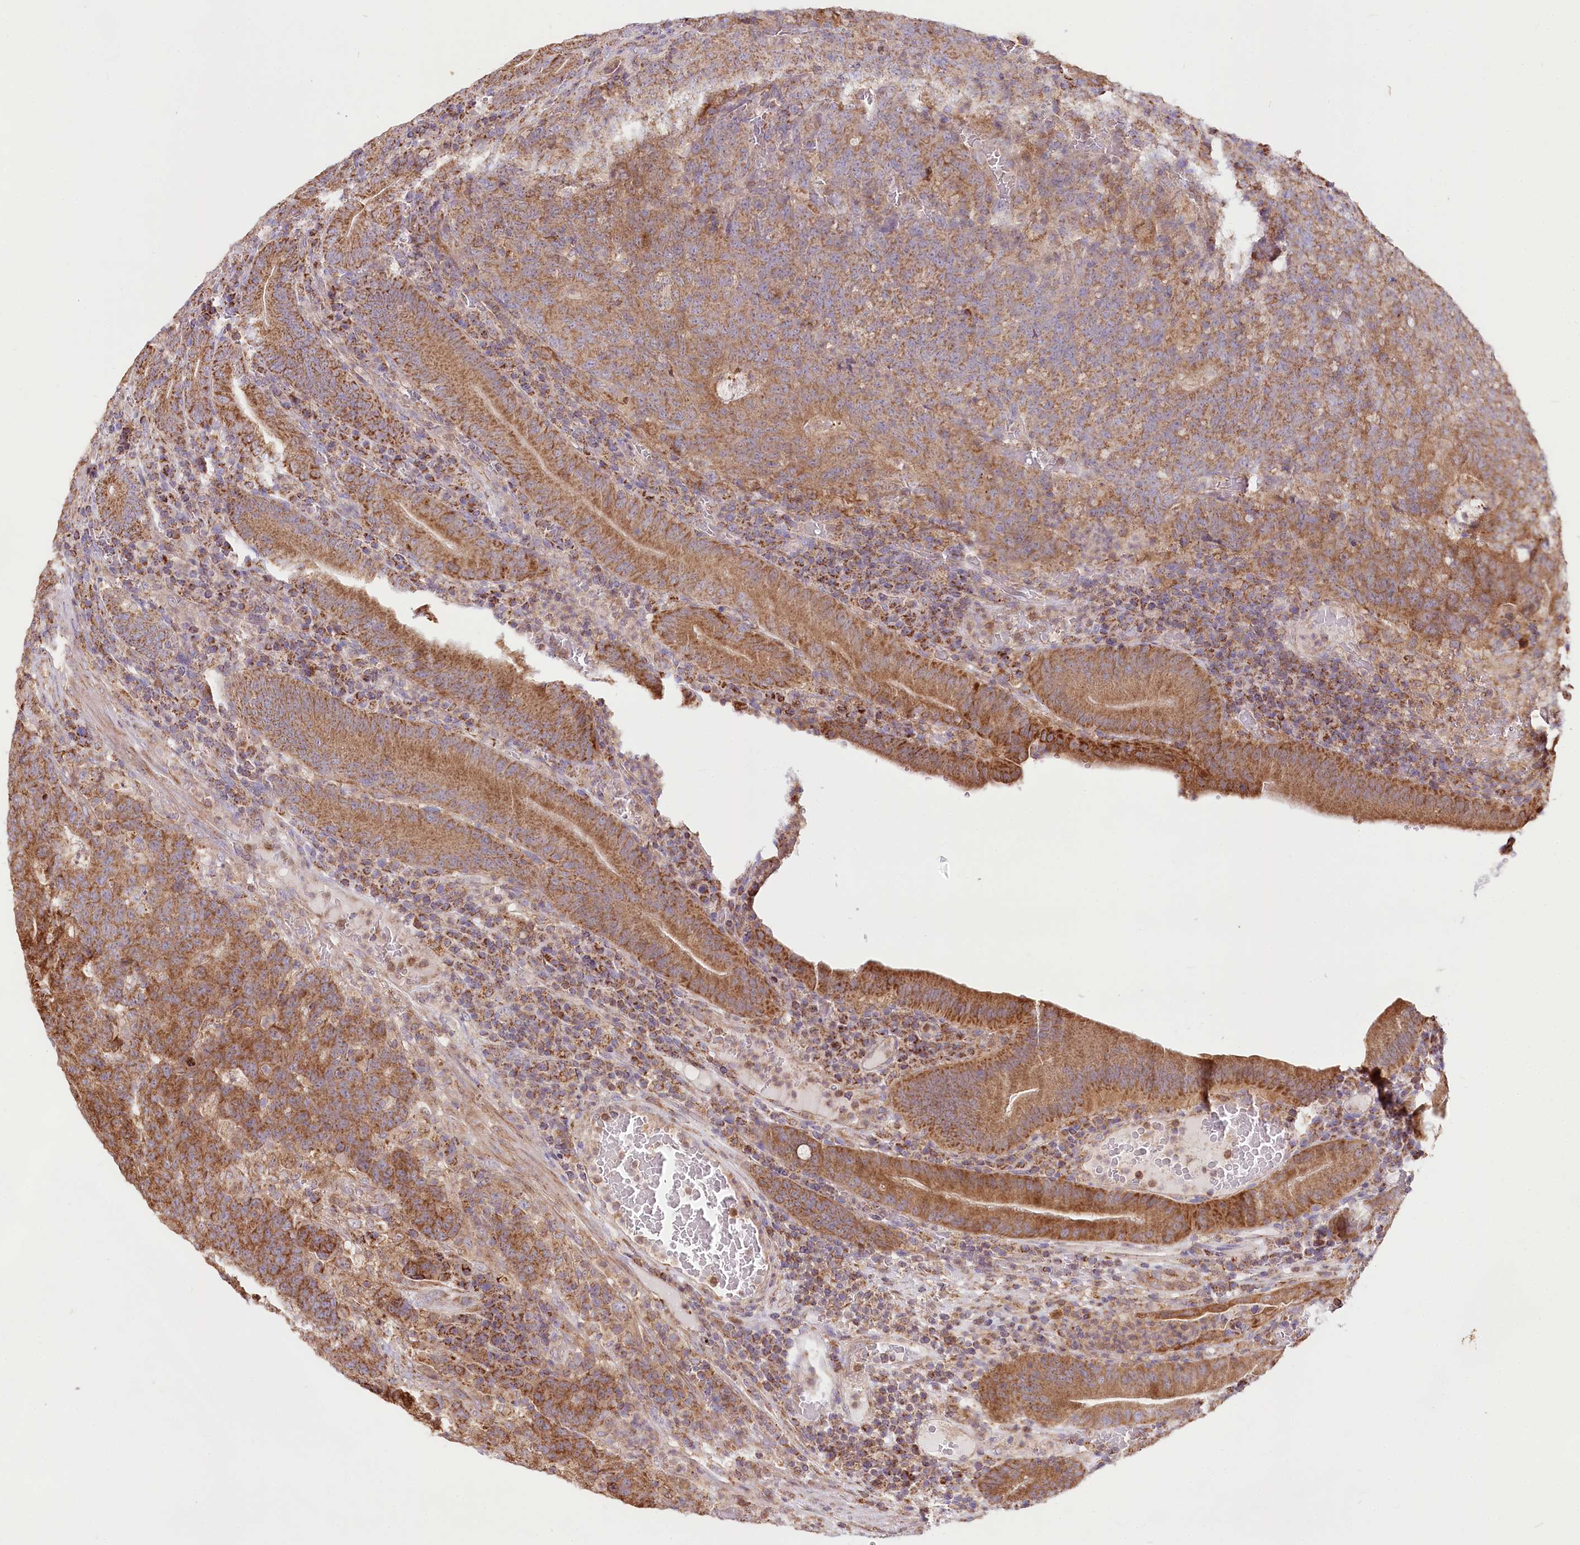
{"staining": {"intensity": "strong", "quantity": ">75%", "location": "cytoplasmic/membranous"}, "tissue": "colorectal cancer", "cell_type": "Tumor cells", "image_type": "cancer", "snomed": [{"axis": "morphology", "description": "Normal tissue, NOS"}, {"axis": "morphology", "description": "Adenocarcinoma, NOS"}, {"axis": "topography", "description": "Colon"}], "caption": "The image shows immunohistochemical staining of colorectal cancer. There is strong cytoplasmic/membranous positivity is identified in approximately >75% of tumor cells.", "gene": "TASOR2", "patient": {"sex": "female", "age": 75}}